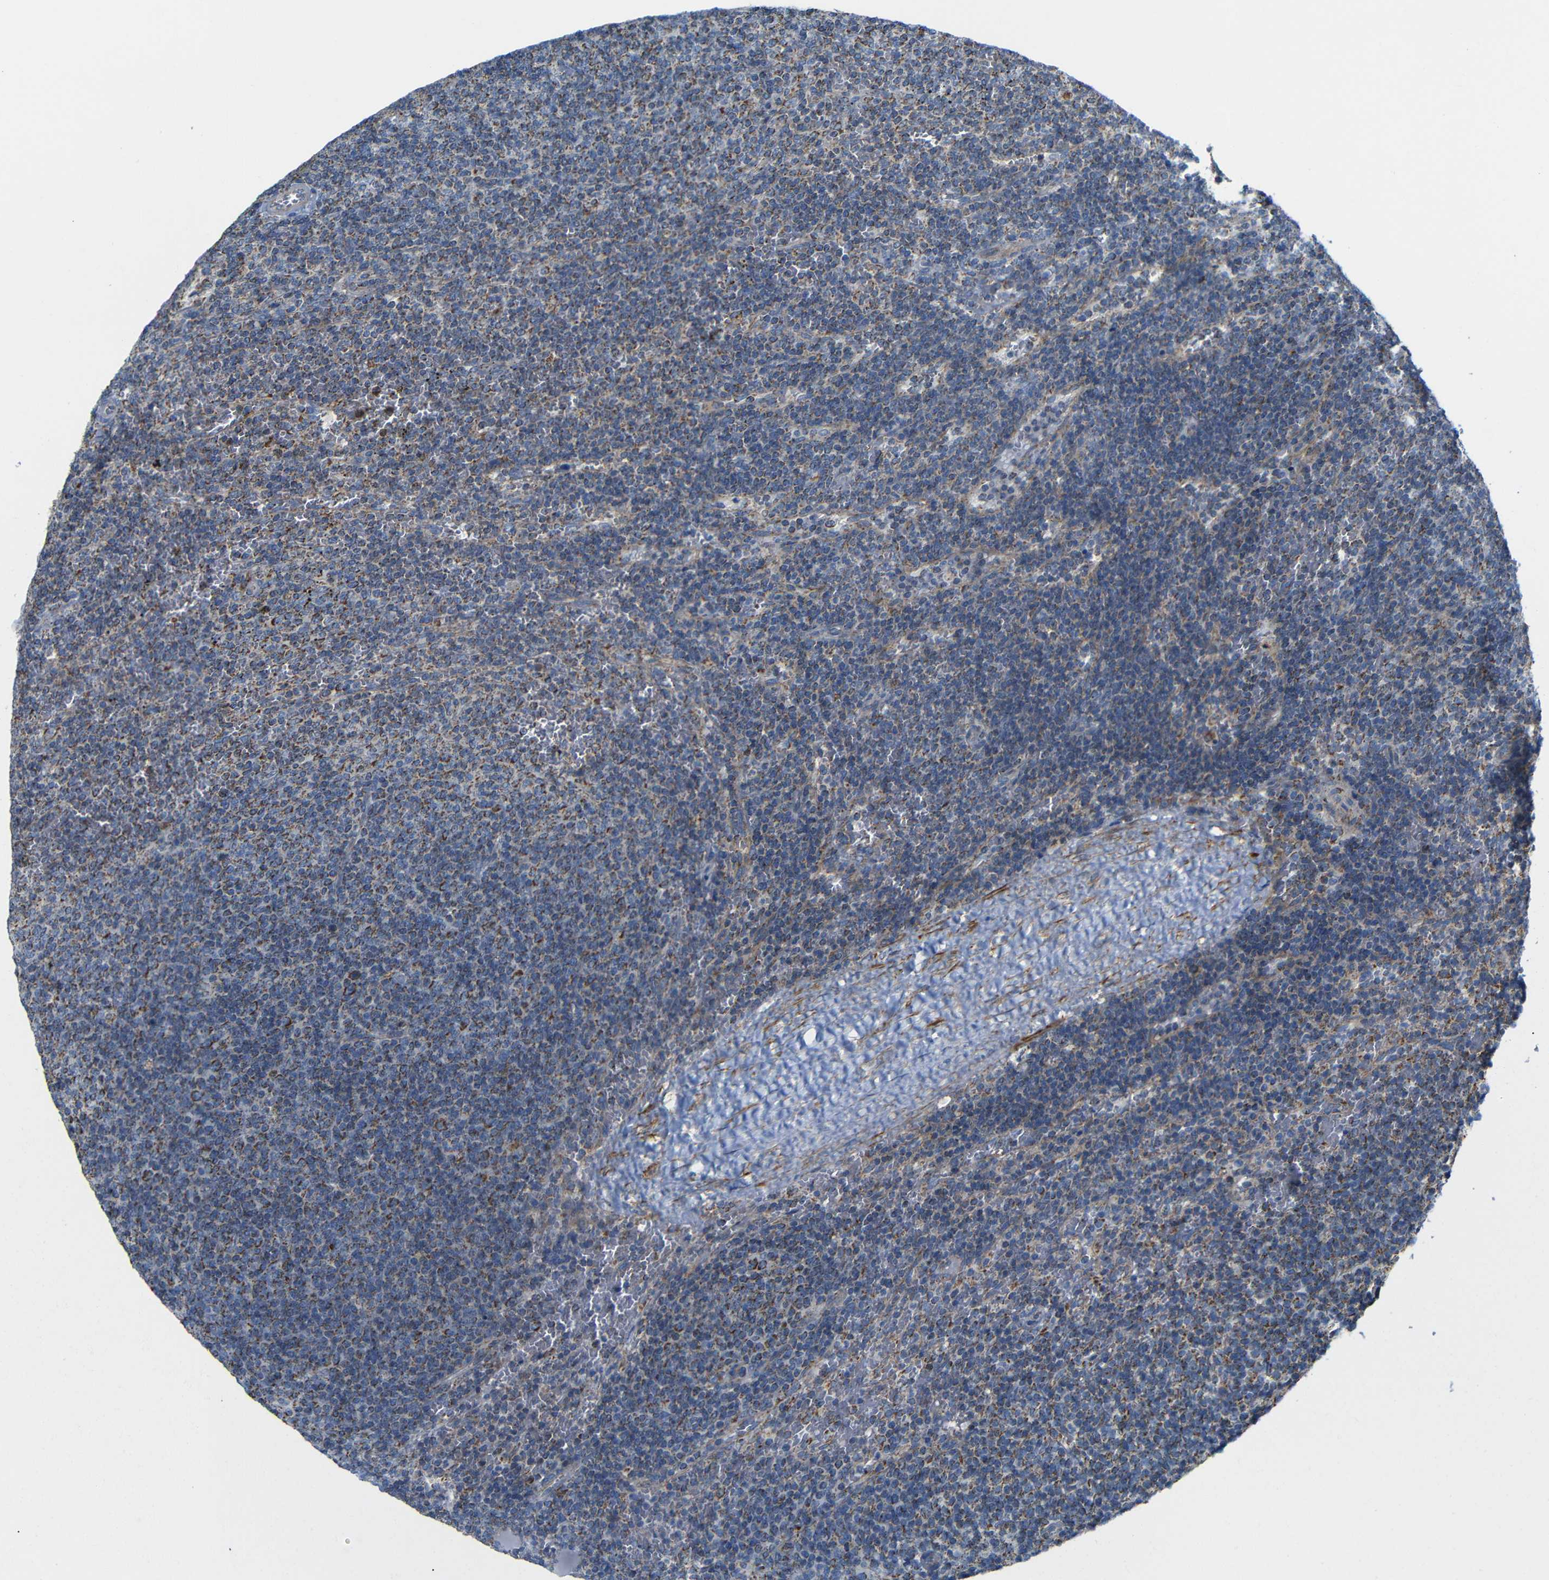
{"staining": {"intensity": "moderate", "quantity": ">75%", "location": "cytoplasmic/membranous"}, "tissue": "lymphoma", "cell_type": "Tumor cells", "image_type": "cancer", "snomed": [{"axis": "morphology", "description": "Malignant lymphoma, non-Hodgkin's type, Low grade"}, {"axis": "topography", "description": "Spleen"}], "caption": "Low-grade malignant lymphoma, non-Hodgkin's type stained for a protein demonstrates moderate cytoplasmic/membranous positivity in tumor cells.", "gene": "FAM171B", "patient": {"sex": "female", "age": 50}}